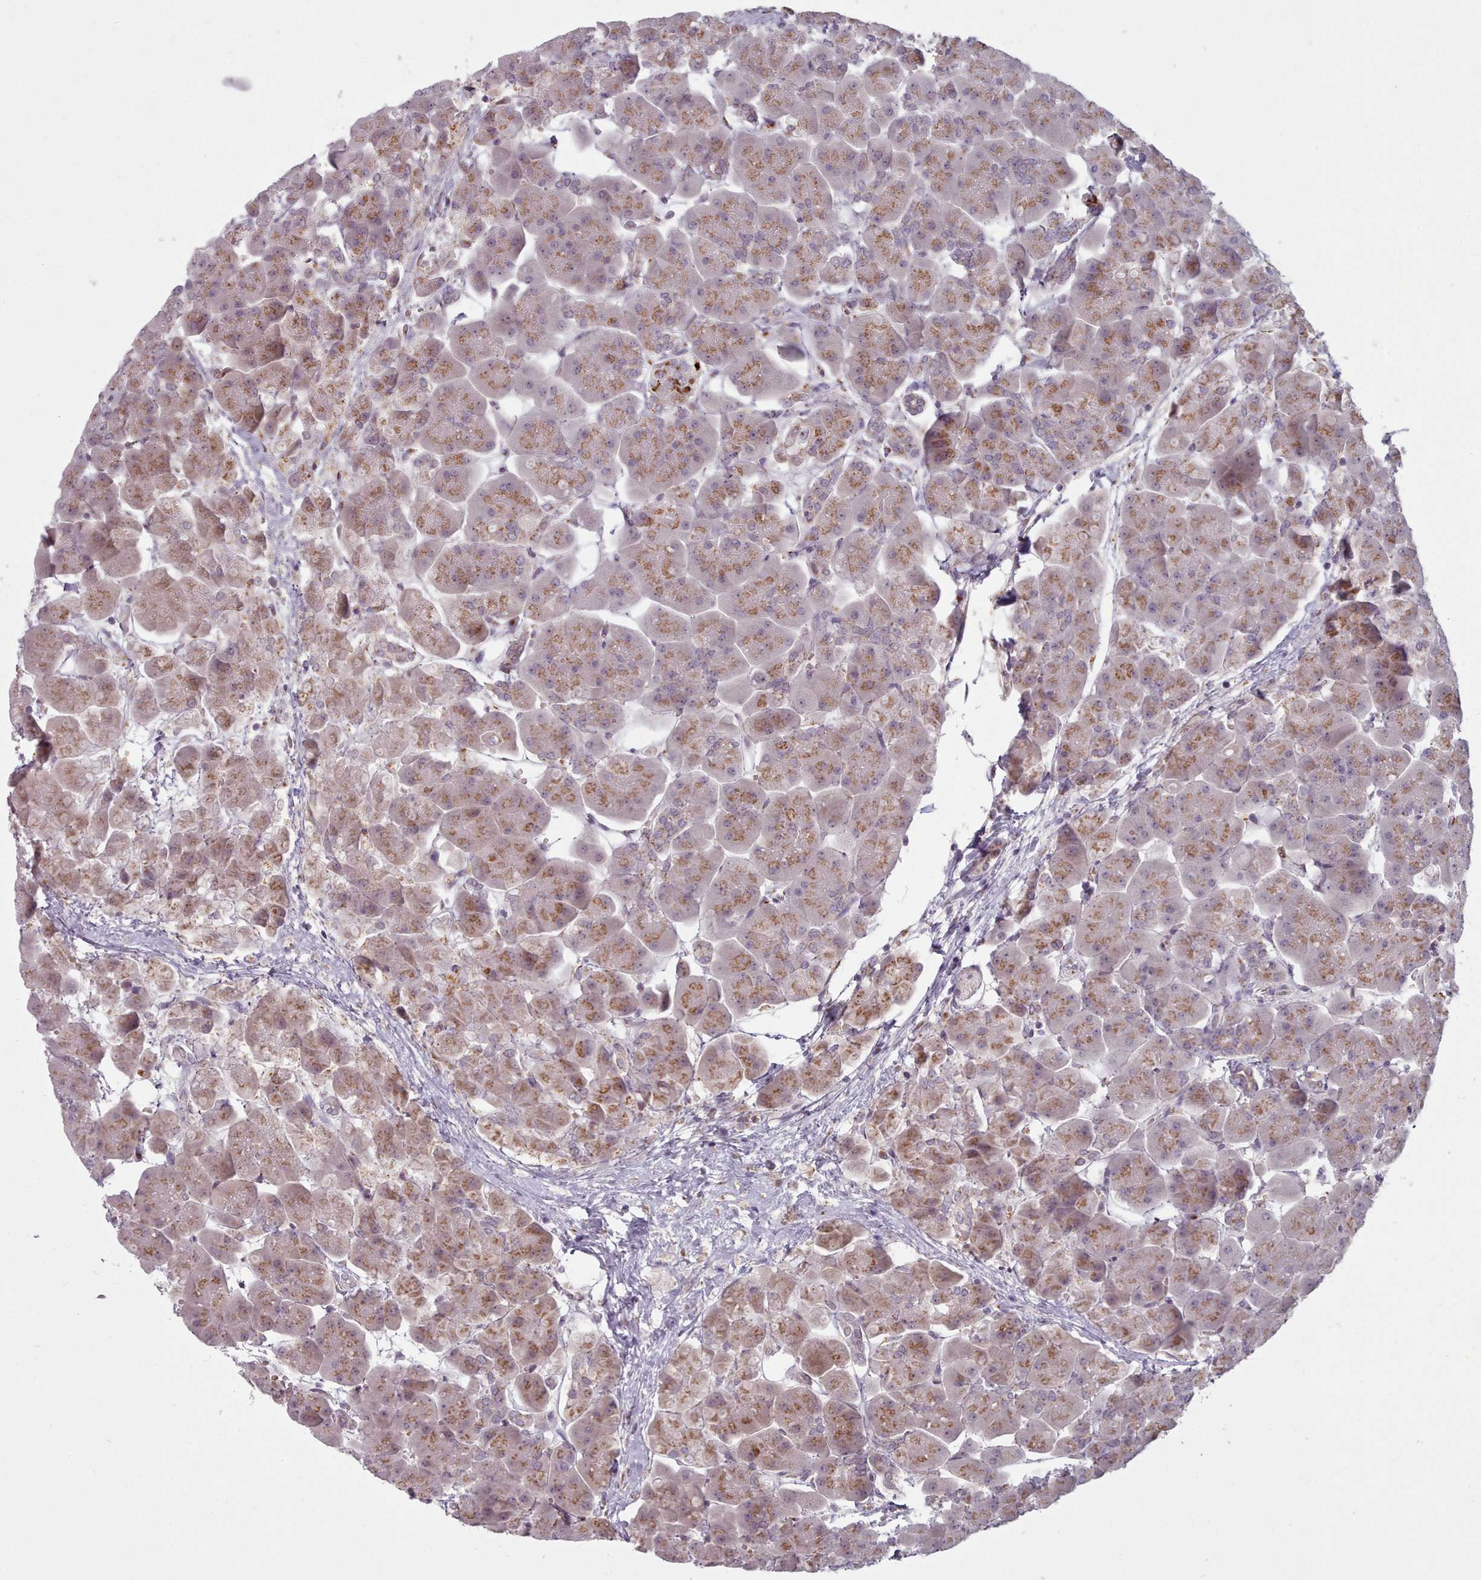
{"staining": {"intensity": "moderate", "quantity": ">75%", "location": "cytoplasmic/membranous"}, "tissue": "pancreas", "cell_type": "Exocrine glandular cells", "image_type": "normal", "snomed": [{"axis": "morphology", "description": "Normal tissue, NOS"}, {"axis": "topography", "description": "Pancreas"}], "caption": "This micrograph shows immunohistochemistry staining of unremarkable pancreas, with medium moderate cytoplasmic/membranous expression in approximately >75% of exocrine glandular cells.", "gene": "MAN1B1", "patient": {"sex": "male", "age": 66}}